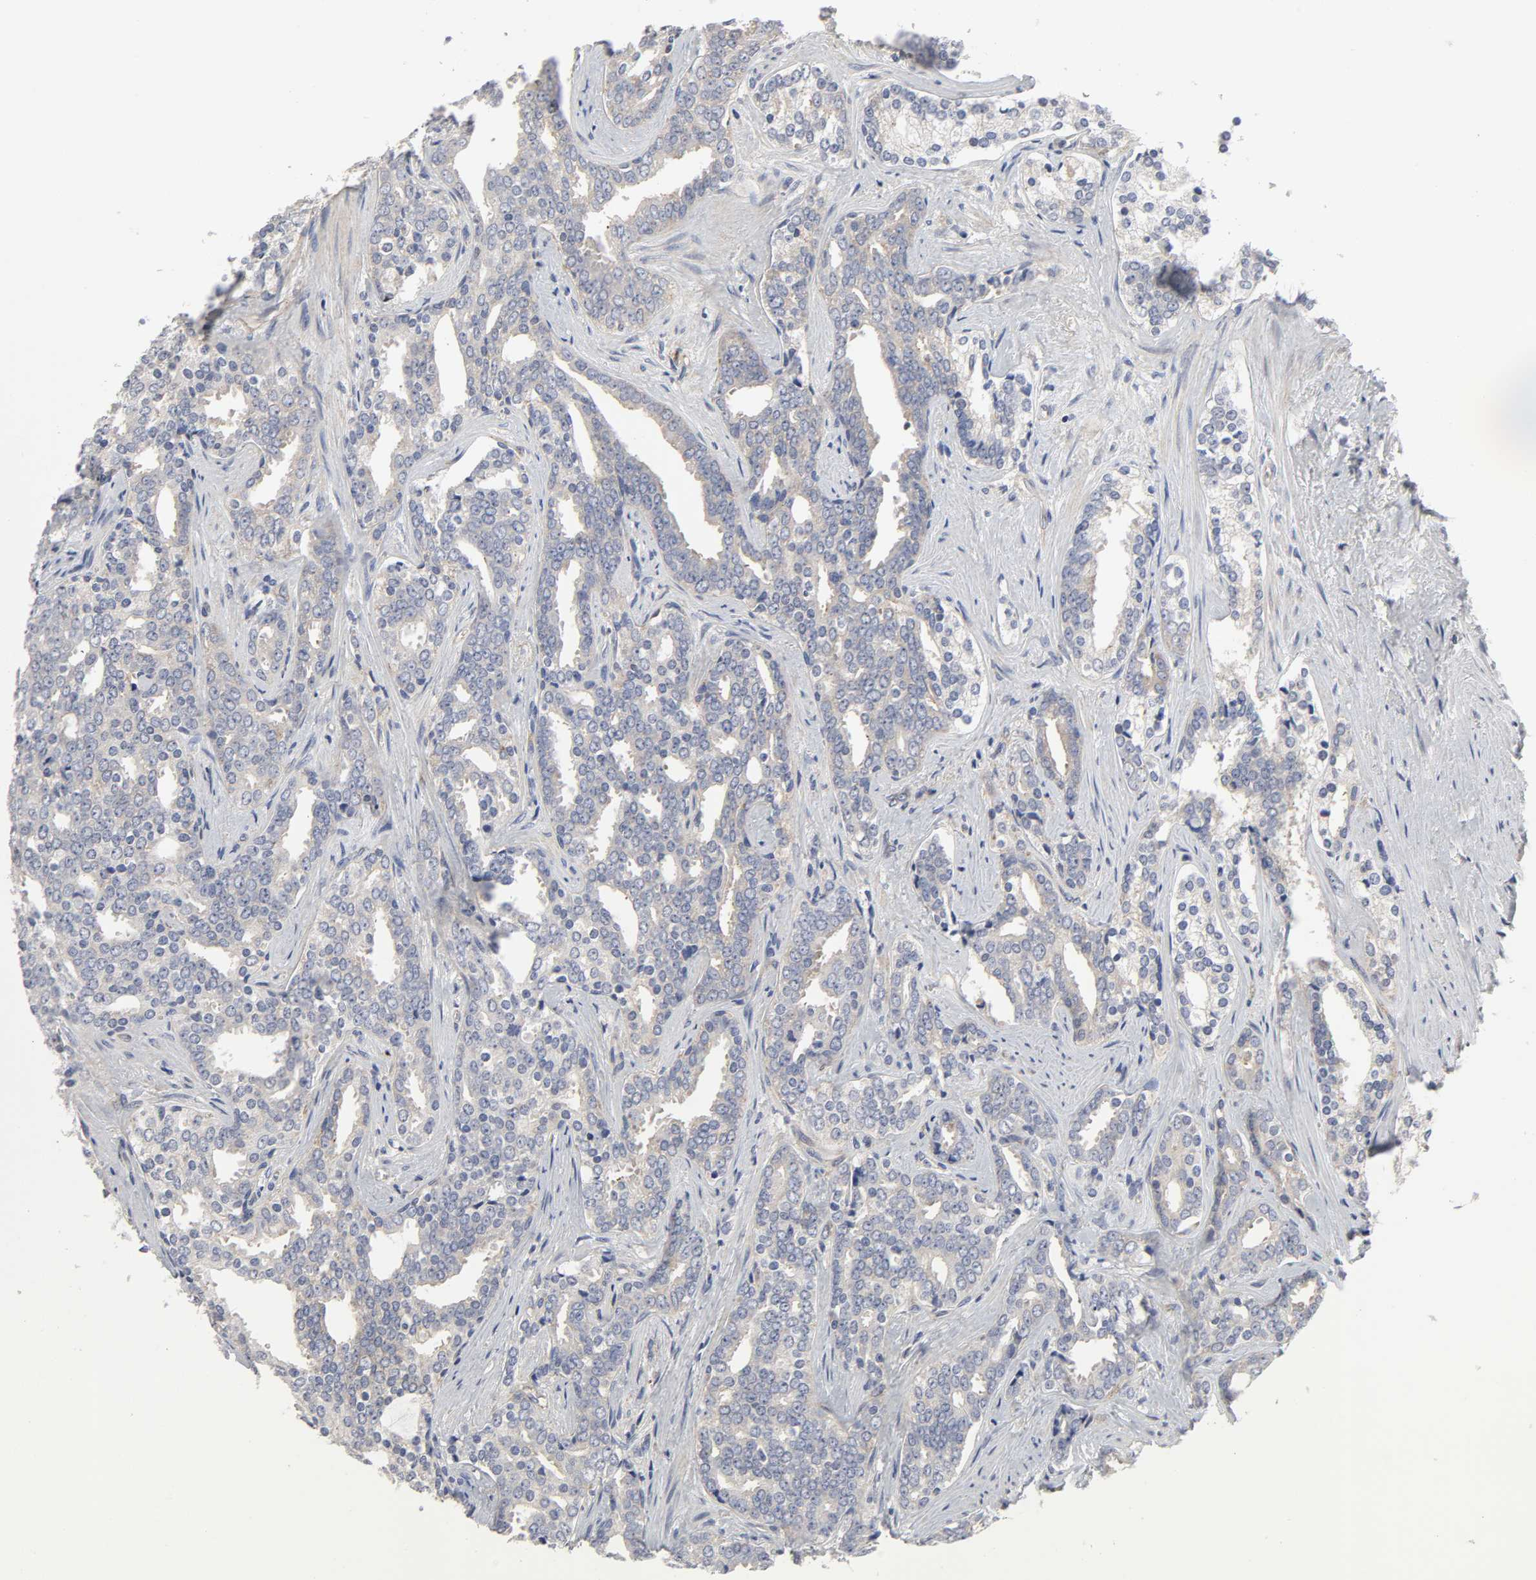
{"staining": {"intensity": "weak", "quantity": "25%-75%", "location": "cytoplasmic/membranous"}, "tissue": "prostate cancer", "cell_type": "Tumor cells", "image_type": "cancer", "snomed": [{"axis": "morphology", "description": "Adenocarcinoma, High grade"}, {"axis": "topography", "description": "Prostate"}], "caption": "A photomicrograph of prostate cancer stained for a protein reveals weak cytoplasmic/membranous brown staining in tumor cells.", "gene": "SH3GLB1", "patient": {"sex": "male", "age": 67}}